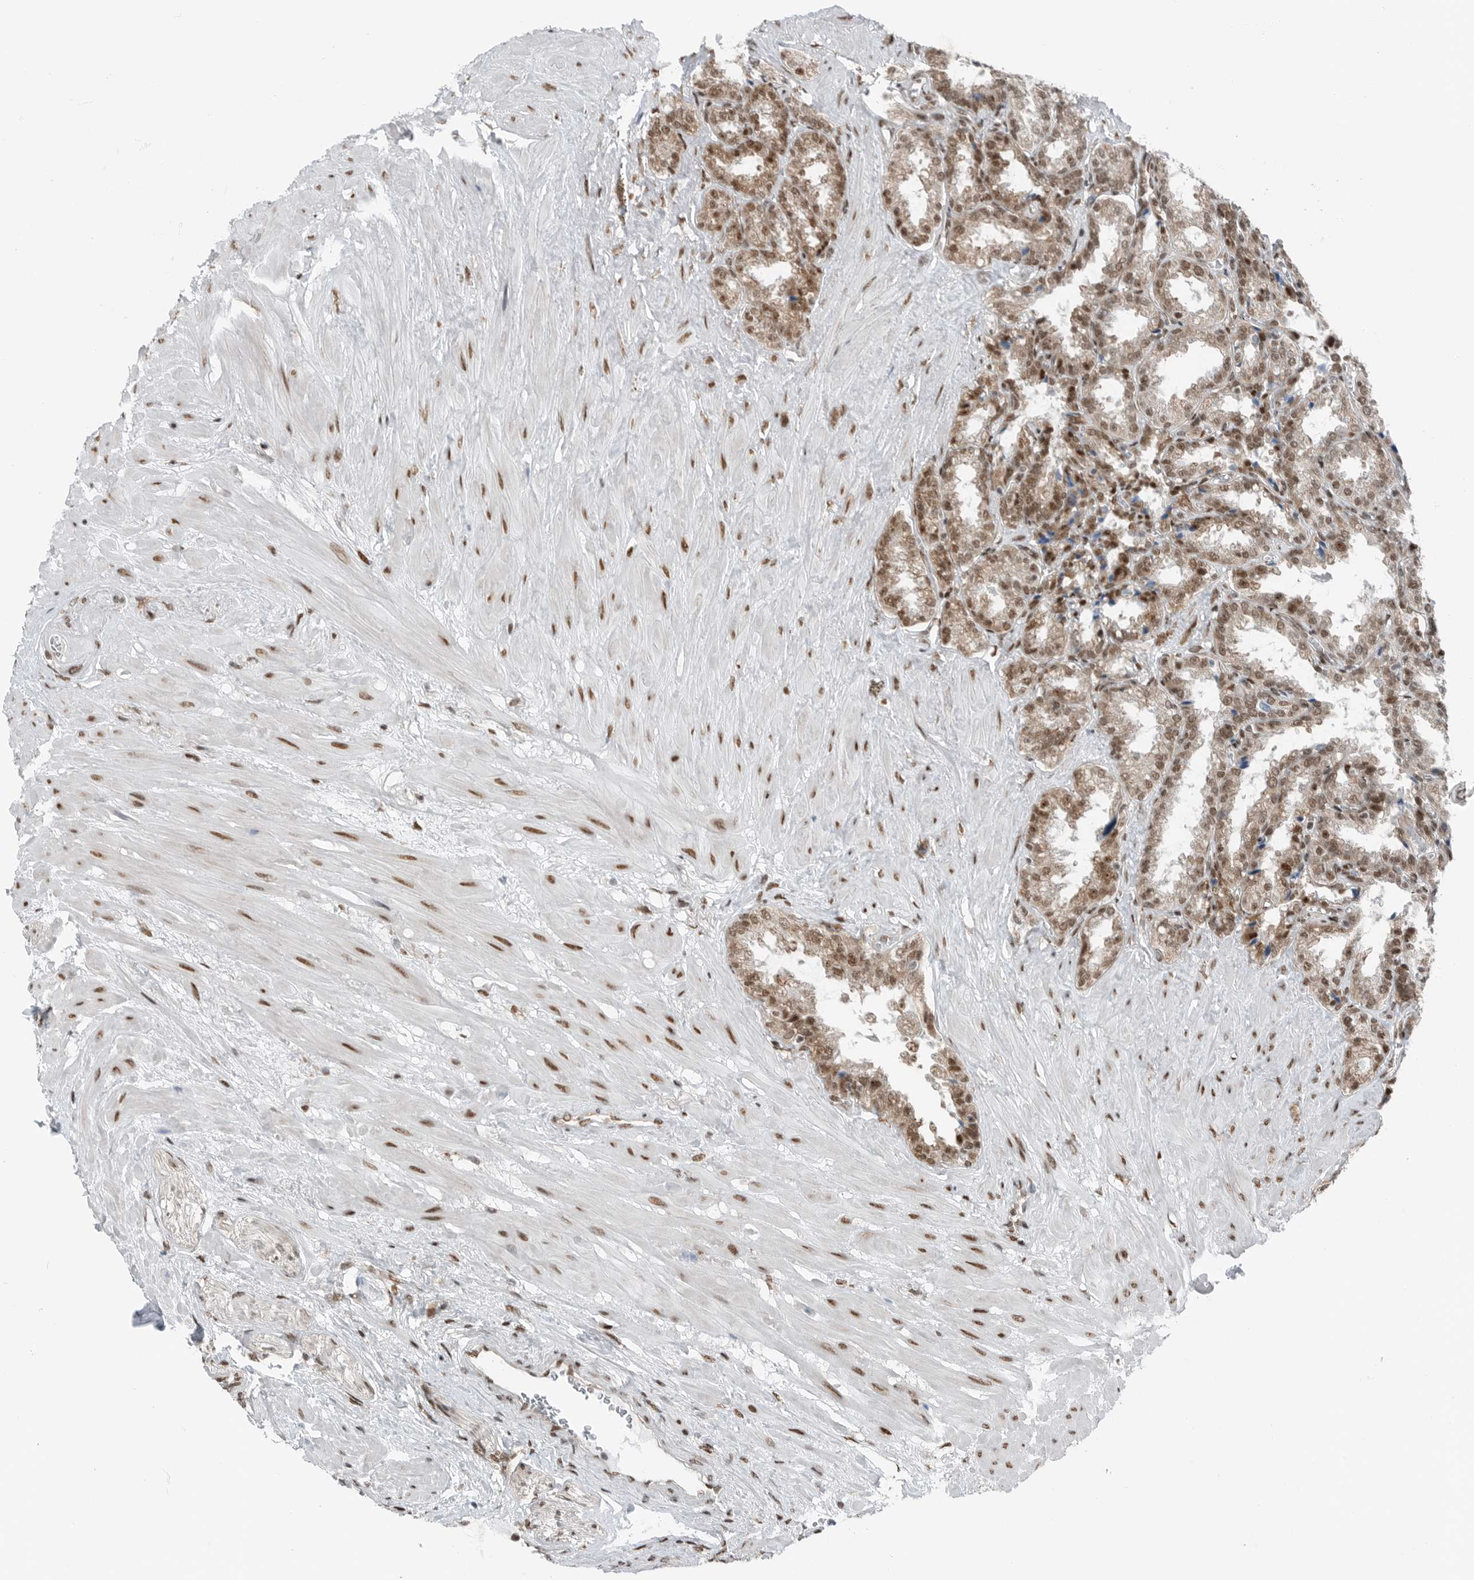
{"staining": {"intensity": "moderate", "quantity": ">75%", "location": "nuclear"}, "tissue": "seminal vesicle", "cell_type": "Glandular cells", "image_type": "normal", "snomed": [{"axis": "morphology", "description": "Normal tissue, NOS"}, {"axis": "topography", "description": "Seminal veicle"}], "caption": "Immunohistochemistry of benign human seminal vesicle reveals medium levels of moderate nuclear staining in about >75% of glandular cells.", "gene": "BLZF1", "patient": {"sex": "male", "age": 46}}